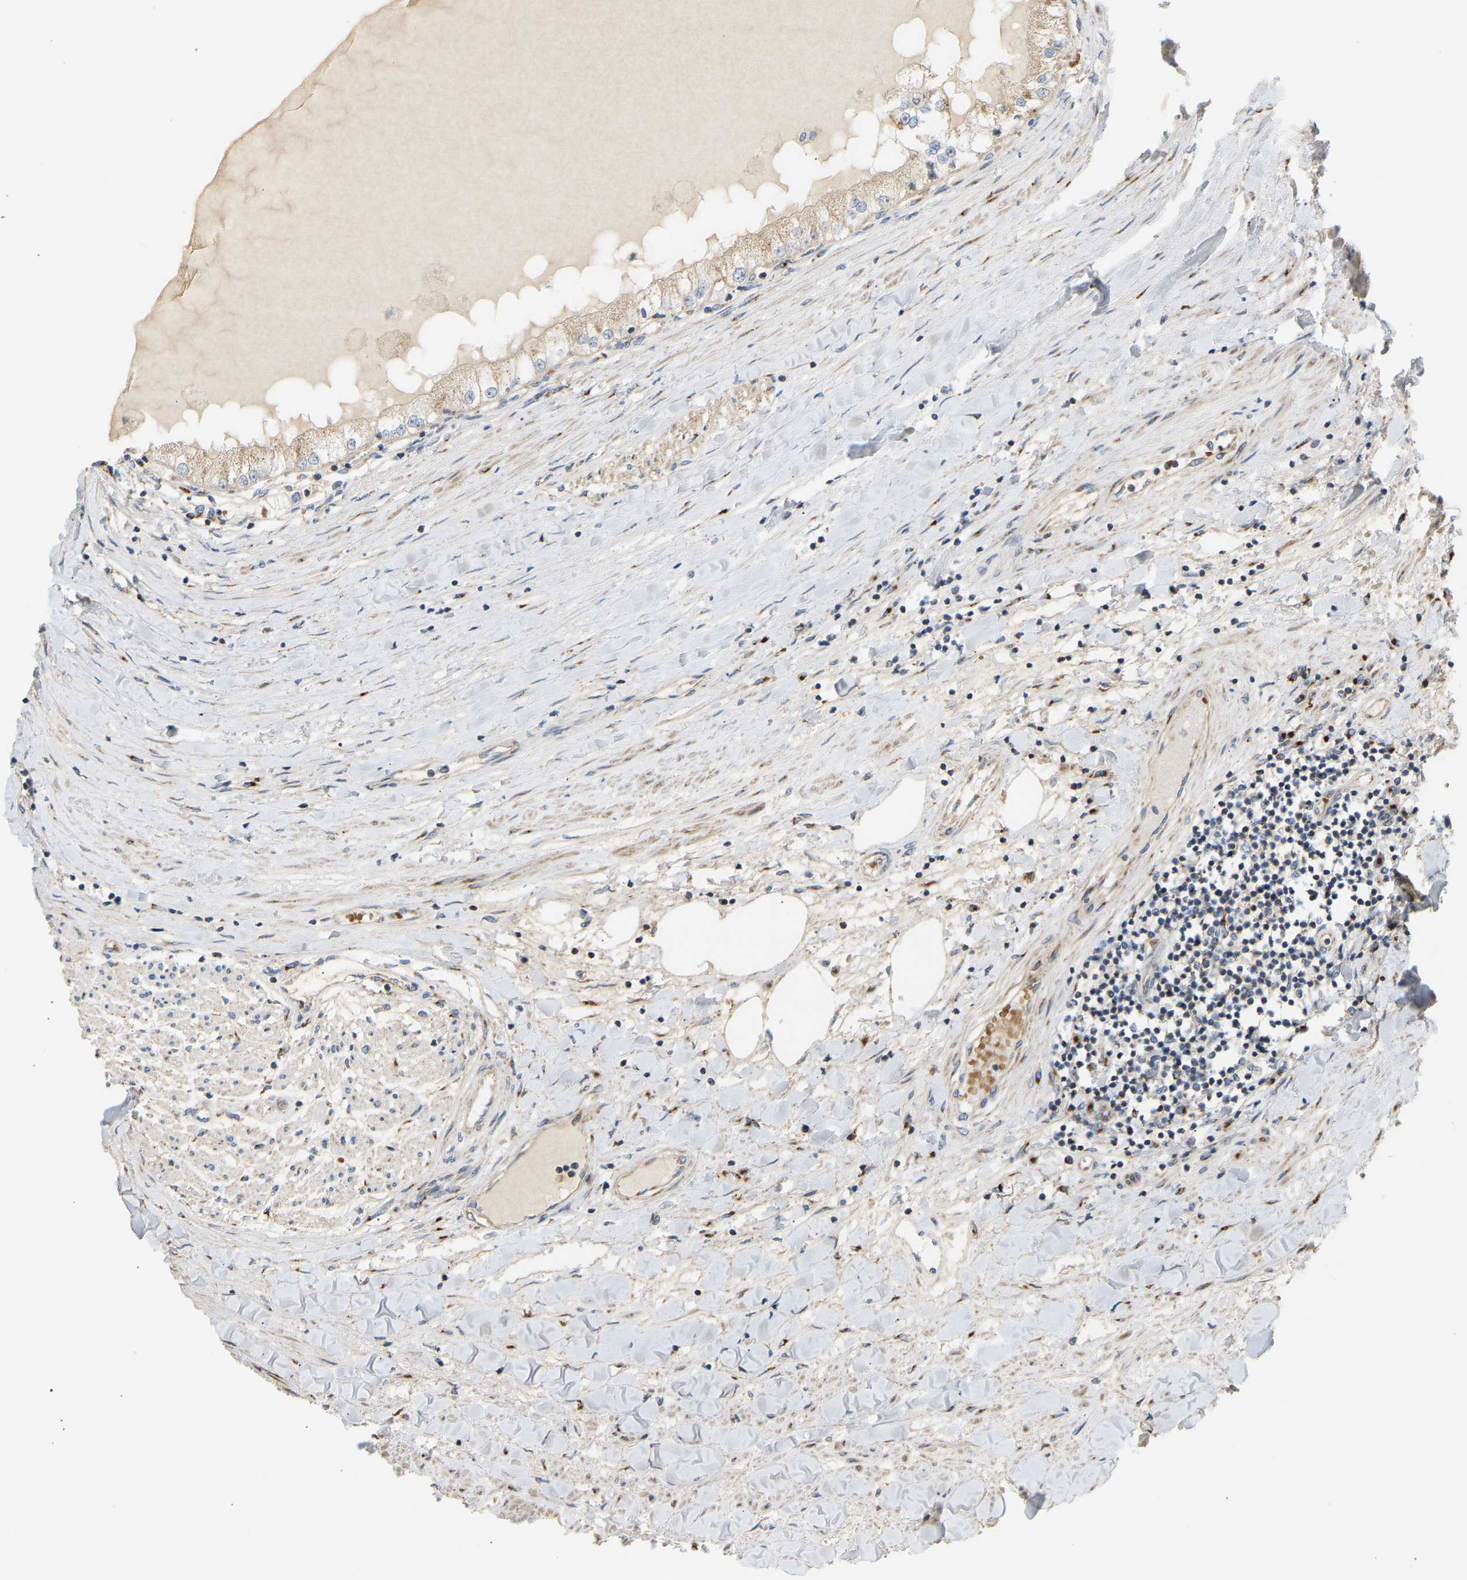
{"staining": {"intensity": "weak", "quantity": ">75%", "location": "cytoplasmic/membranous"}, "tissue": "renal cancer", "cell_type": "Tumor cells", "image_type": "cancer", "snomed": [{"axis": "morphology", "description": "Adenocarcinoma, NOS"}, {"axis": "topography", "description": "Kidney"}], "caption": "This is a photomicrograph of IHC staining of adenocarcinoma (renal), which shows weak positivity in the cytoplasmic/membranous of tumor cells.", "gene": "YIPF2", "patient": {"sex": "male", "age": 68}}